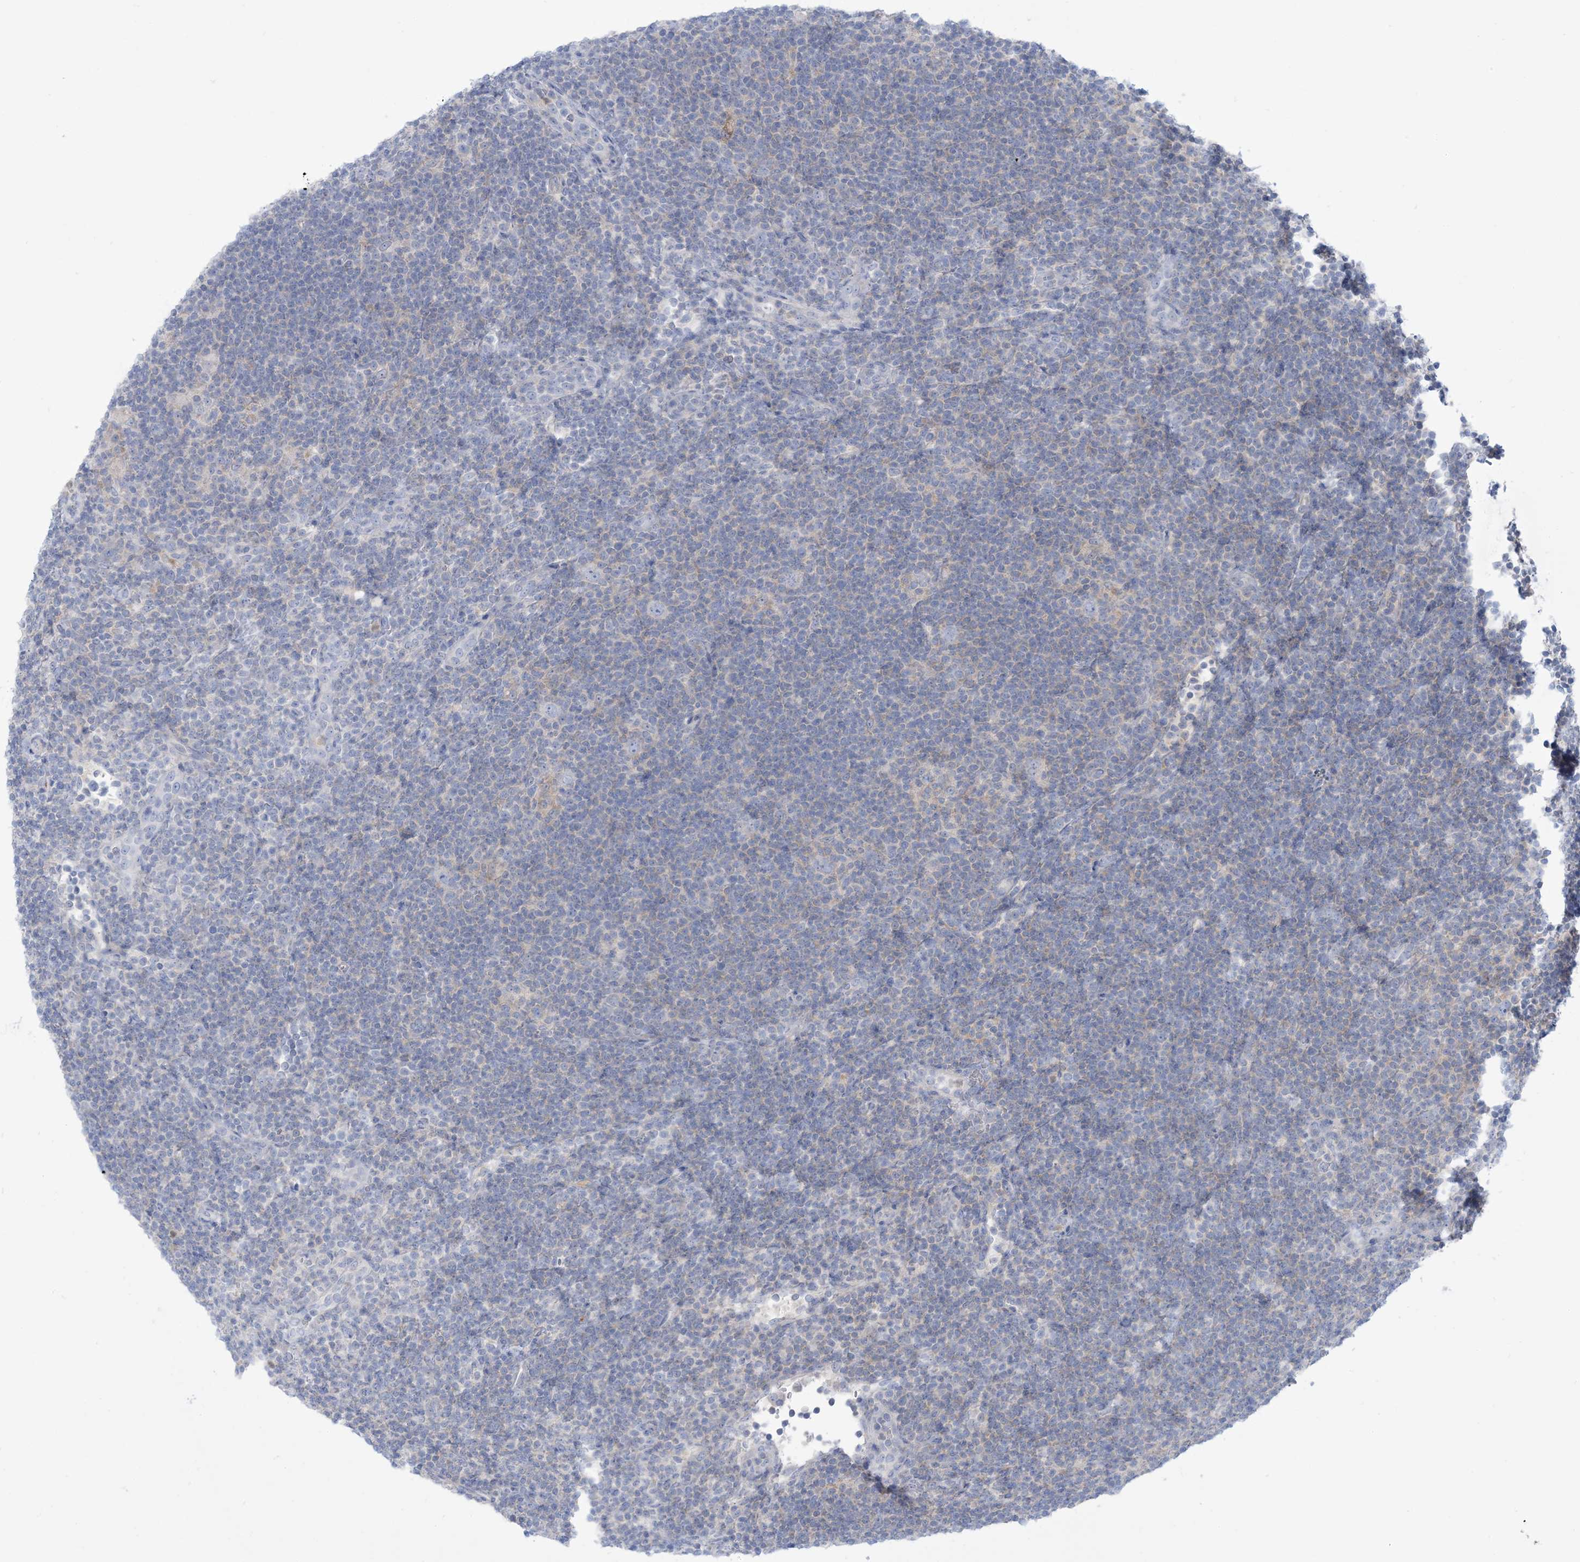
{"staining": {"intensity": "moderate", "quantity": "<25%", "location": "cytoplasmic/membranous"}, "tissue": "lymphoma", "cell_type": "Tumor cells", "image_type": "cancer", "snomed": [{"axis": "morphology", "description": "Hodgkin's disease, NOS"}, {"axis": "topography", "description": "Lymph node"}], "caption": "Protein staining by IHC reveals moderate cytoplasmic/membranous expression in about <25% of tumor cells in lymphoma.", "gene": "MTHFD2L", "patient": {"sex": "female", "age": 57}}